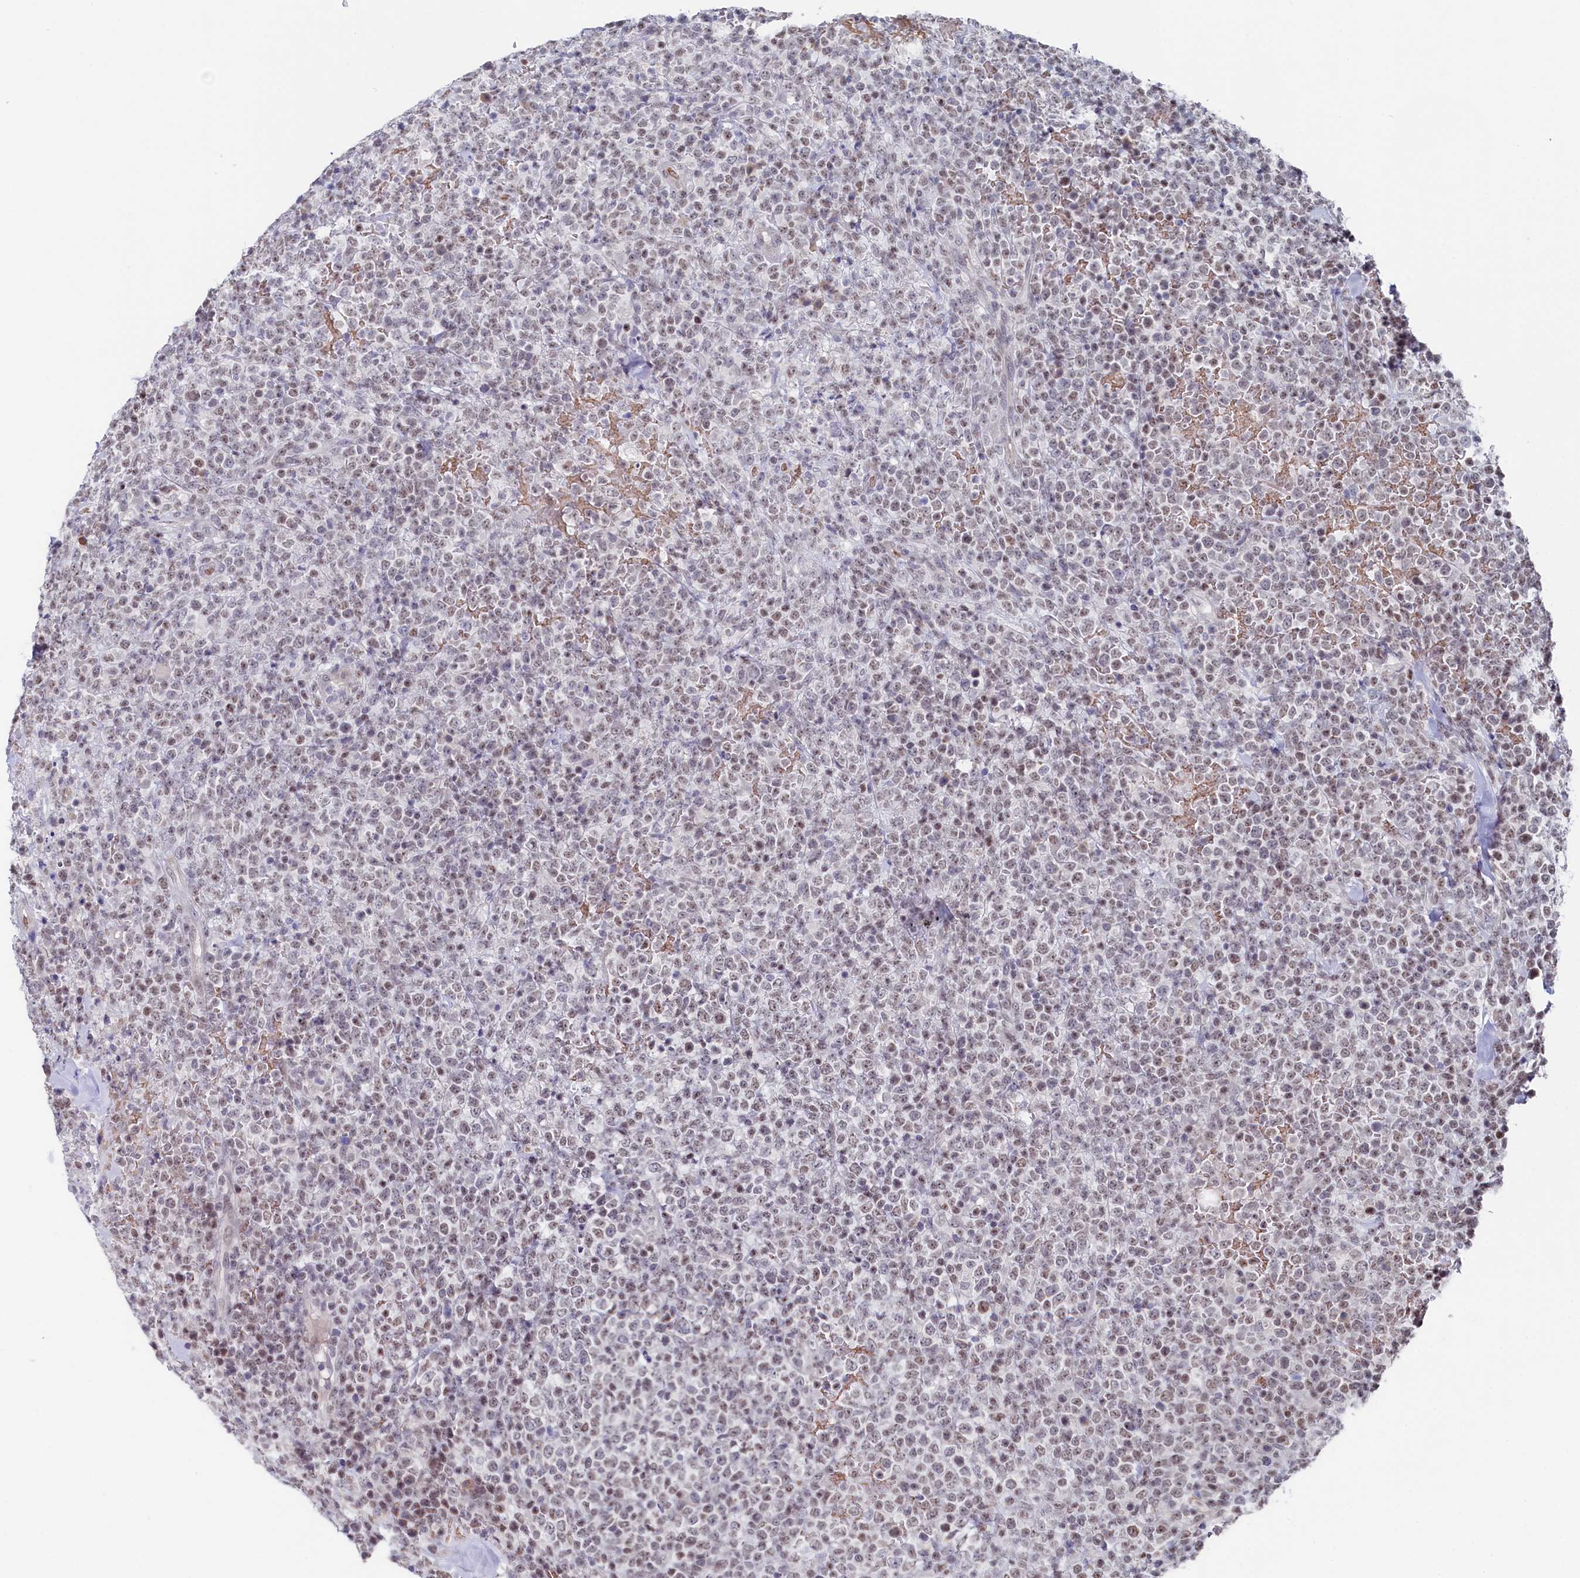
{"staining": {"intensity": "weak", "quantity": "25%-75%", "location": "nuclear"}, "tissue": "lymphoma", "cell_type": "Tumor cells", "image_type": "cancer", "snomed": [{"axis": "morphology", "description": "Malignant lymphoma, non-Hodgkin's type, High grade"}, {"axis": "topography", "description": "Colon"}], "caption": "Immunohistochemical staining of human lymphoma shows low levels of weak nuclear protein positivity in about 25%-75% of tumor cells.", "gene": "TIGD4", "patient": {"sex": "female", "age": 53}}